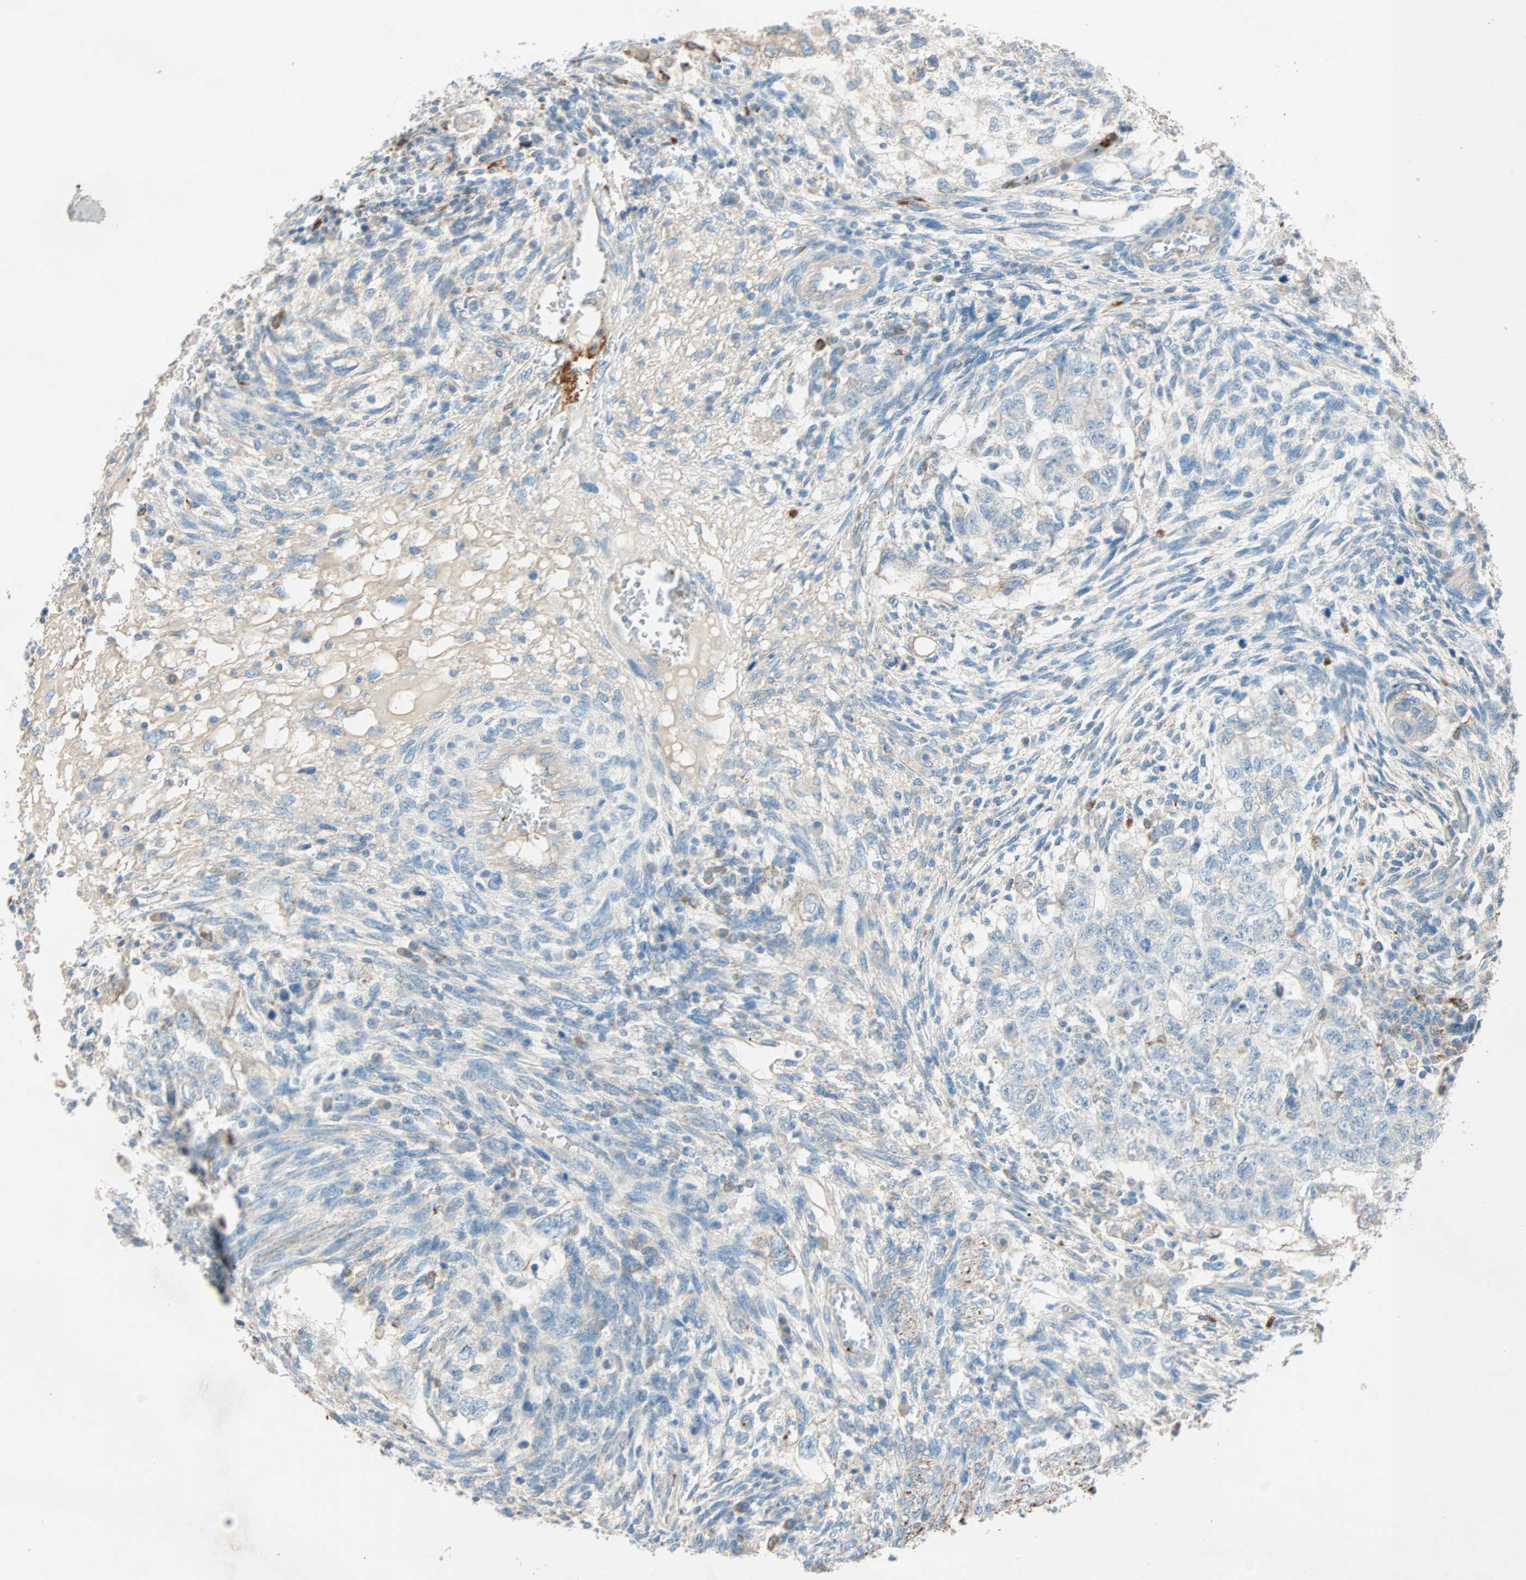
{"staining": {"intensity": "weak", "quantity": "25%-75%", "location": "cytoplasmic/membranous"}, "tissue": "testis cancer", "cell_type": "Tumor cells", "image_type": "cancer", "snomed": [{"axis": "morphology", "description": "Normal tissue, NOS"}, {"axis": "morphology", "description": "Carcinoma, Embryonal, NOS"}, {"axis": "topography", "description": "Testis"}], "caption": "Weak cytoplasmic/membranous protein expression is seen in approximately 25%-75% of tumor cells in embryonal carcinoma (testis).", "gene": "LY6G6F", "patient": {"sex": "male", "age": 36}}